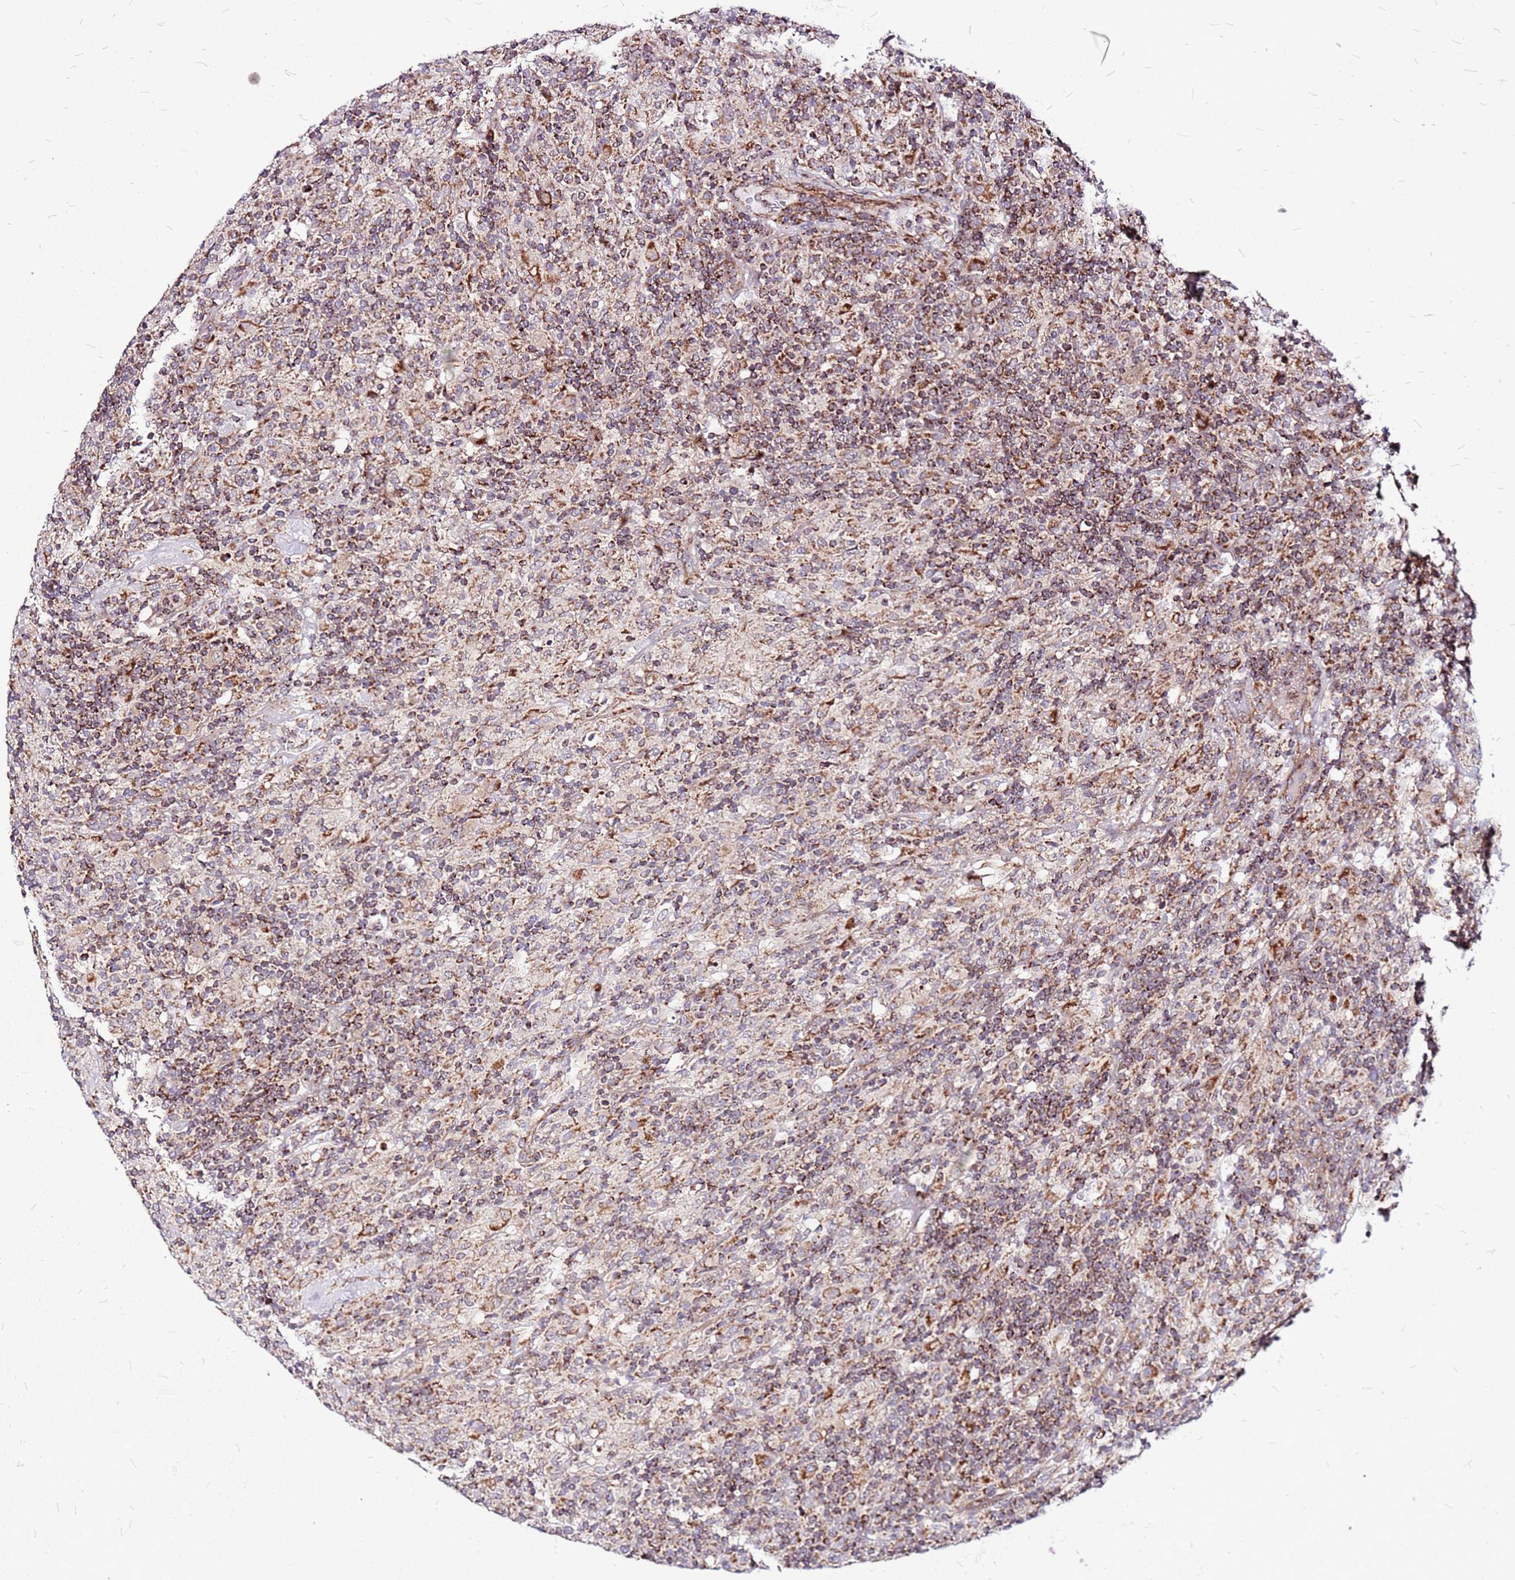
{"staining": {"intensity": "weak", "quantity": "25%-75%", "location": "cytoplasmic/membranous"}, "tissue": "lymphoma", "cell_type": "Tumor cells", "image_type": "cancer", "snomed": [{"axis": "morphology", "description": "Hodgkin's disease, NOS"}, {"axis": "topography", "description": "Lymph node"}], "caption": "Human Hodgkin's disease stained with a brown dye reveals weak cytoplasmic/membranous positive positivity in approximately 25%-75% of tumor cells.", "gene": "OR51T1", "patient": {"sex": "male", "age": 70}}